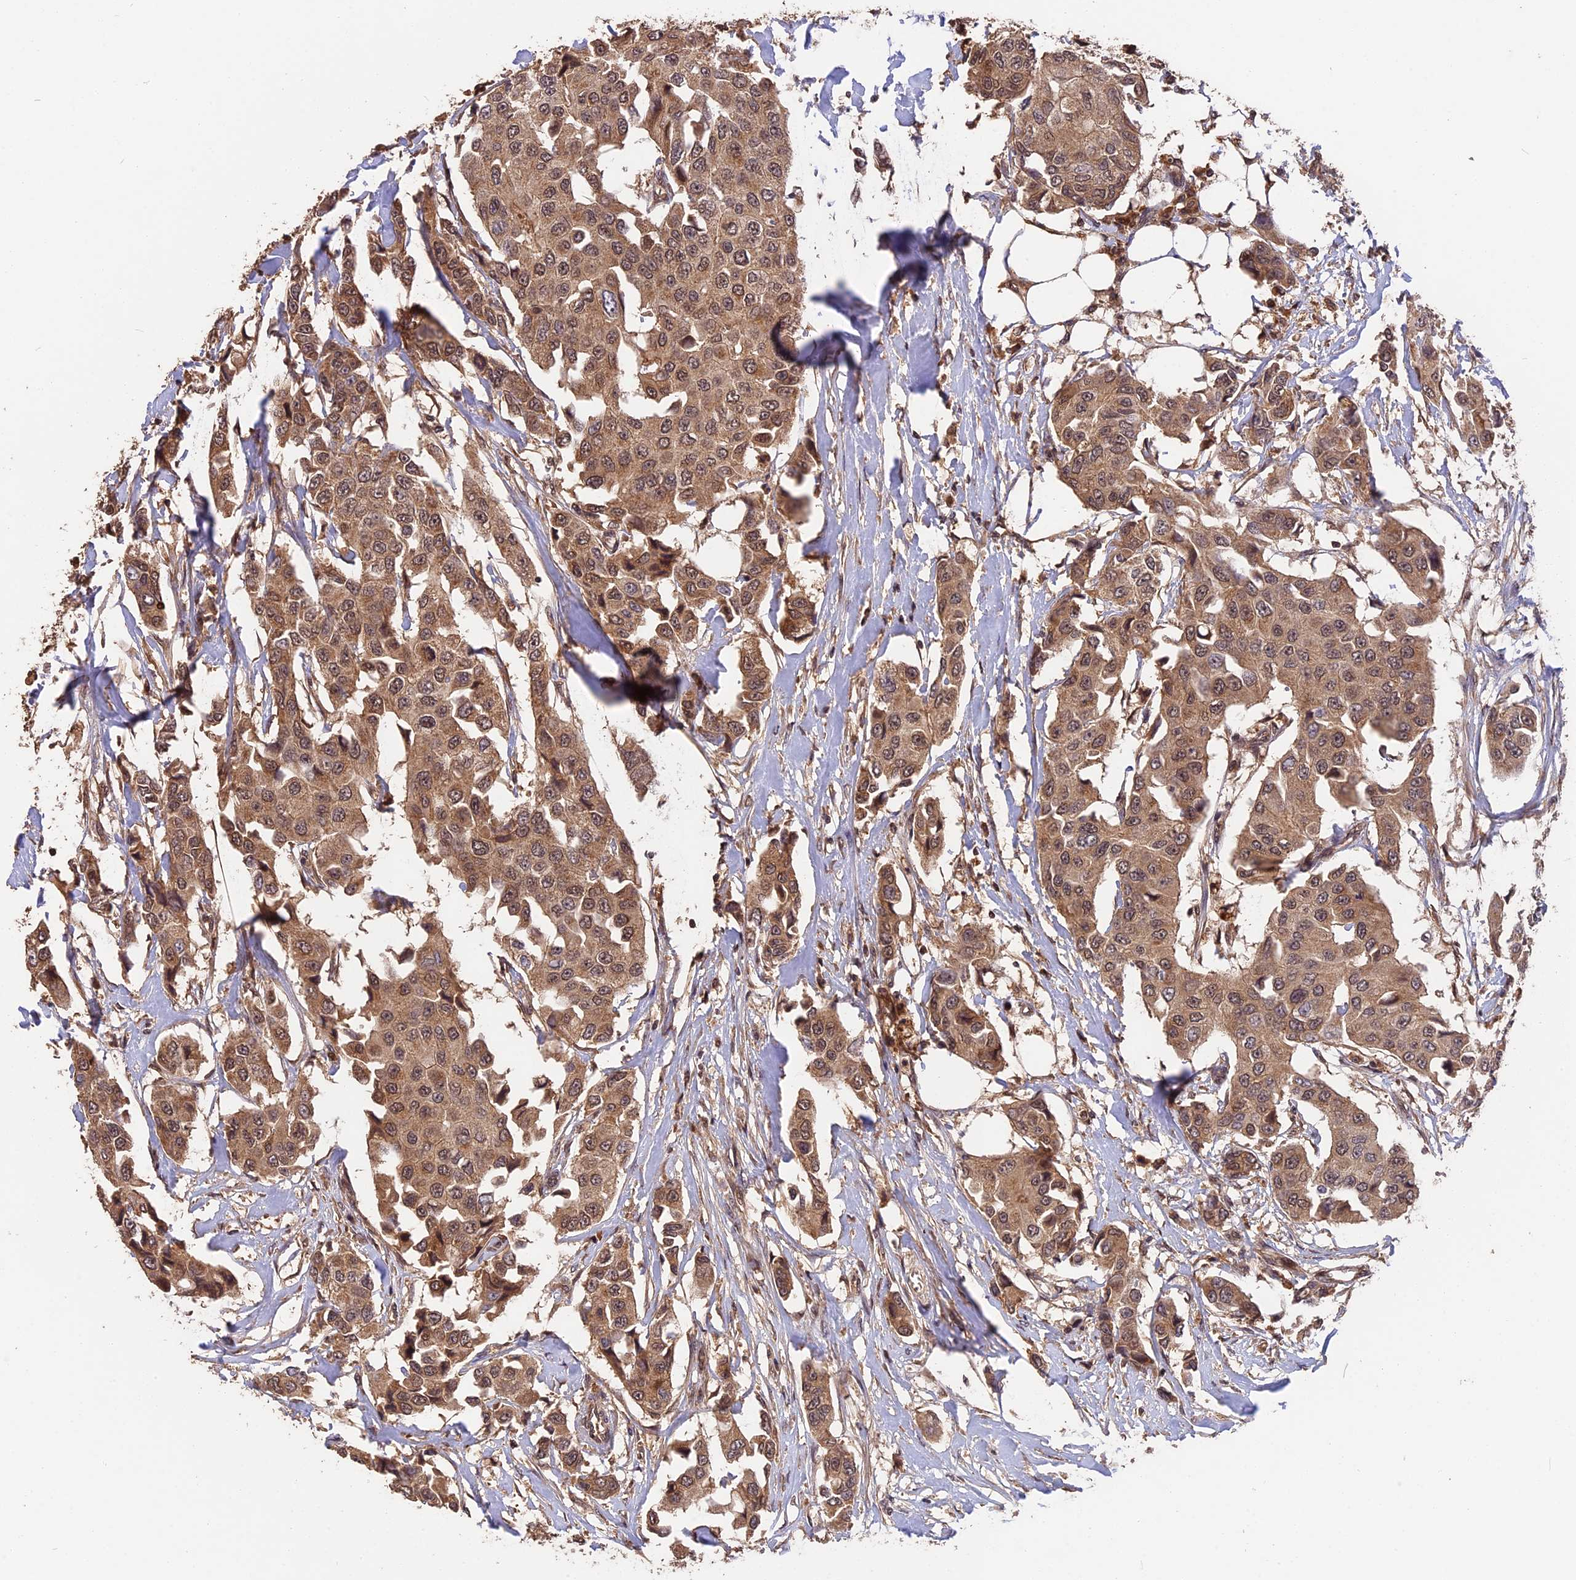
{"staining": {"intensity": "moderate", "quantity": ">75%", "location": "cytoplasmic/membranous,nuclear"}, "tissue": "breast cancer", "cell_type": "Tumor cells", "image_type": "cancer", "snomed": [{"axis": "morphology", "description": "Duct carcinoma"}, {"axis": "topography", "description": "Breast"}], "caption": "Protein expression analysis of breast cancer demonstrates moderate cytoplasmic/membranous and nuclear positivity in approximately >75% of tumor cells.", "gene": "ESCO1", "patient": {"sex": "female", "age": 80}}